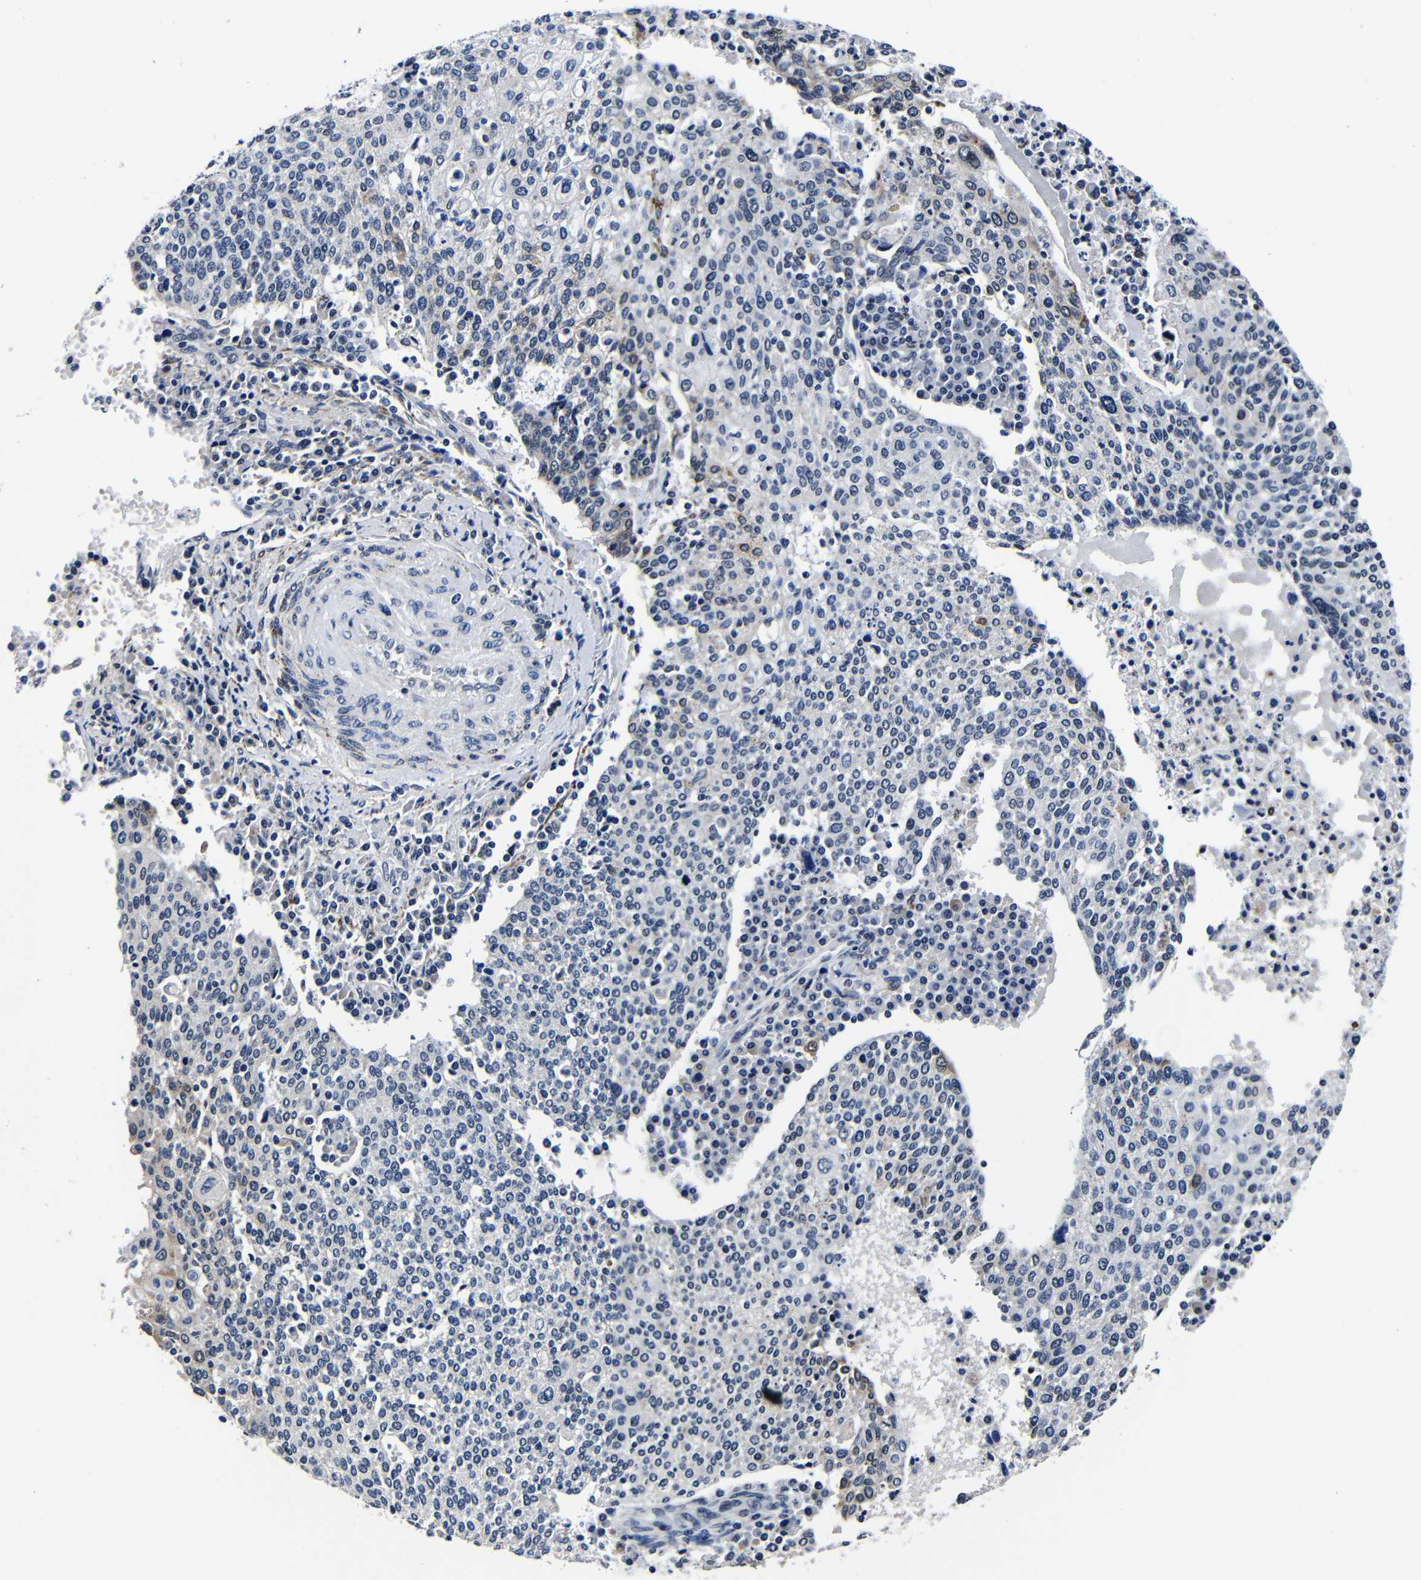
{"staining": {"intensity": "negative", "quantity": "none", "location": "none"}, "tissue": "cervical cancer", "cell_type": "Tumor cells", "image_type": "cancer", "snomed": [{"axis": "morphology", "description": "Squamous cell carcinoma, NOS"}, {"axis": "topography", "description": "Cervix"}], "caption": "Immunohistochemistry (IHC) of cervical cancer (squamous cell carcinoma) reveals no staining in tumor cells. (DAB immunohistochemistry (IHC), high magnification).", "gene": "DEPP1", "patient": {"sex": "female", "age": 40}}